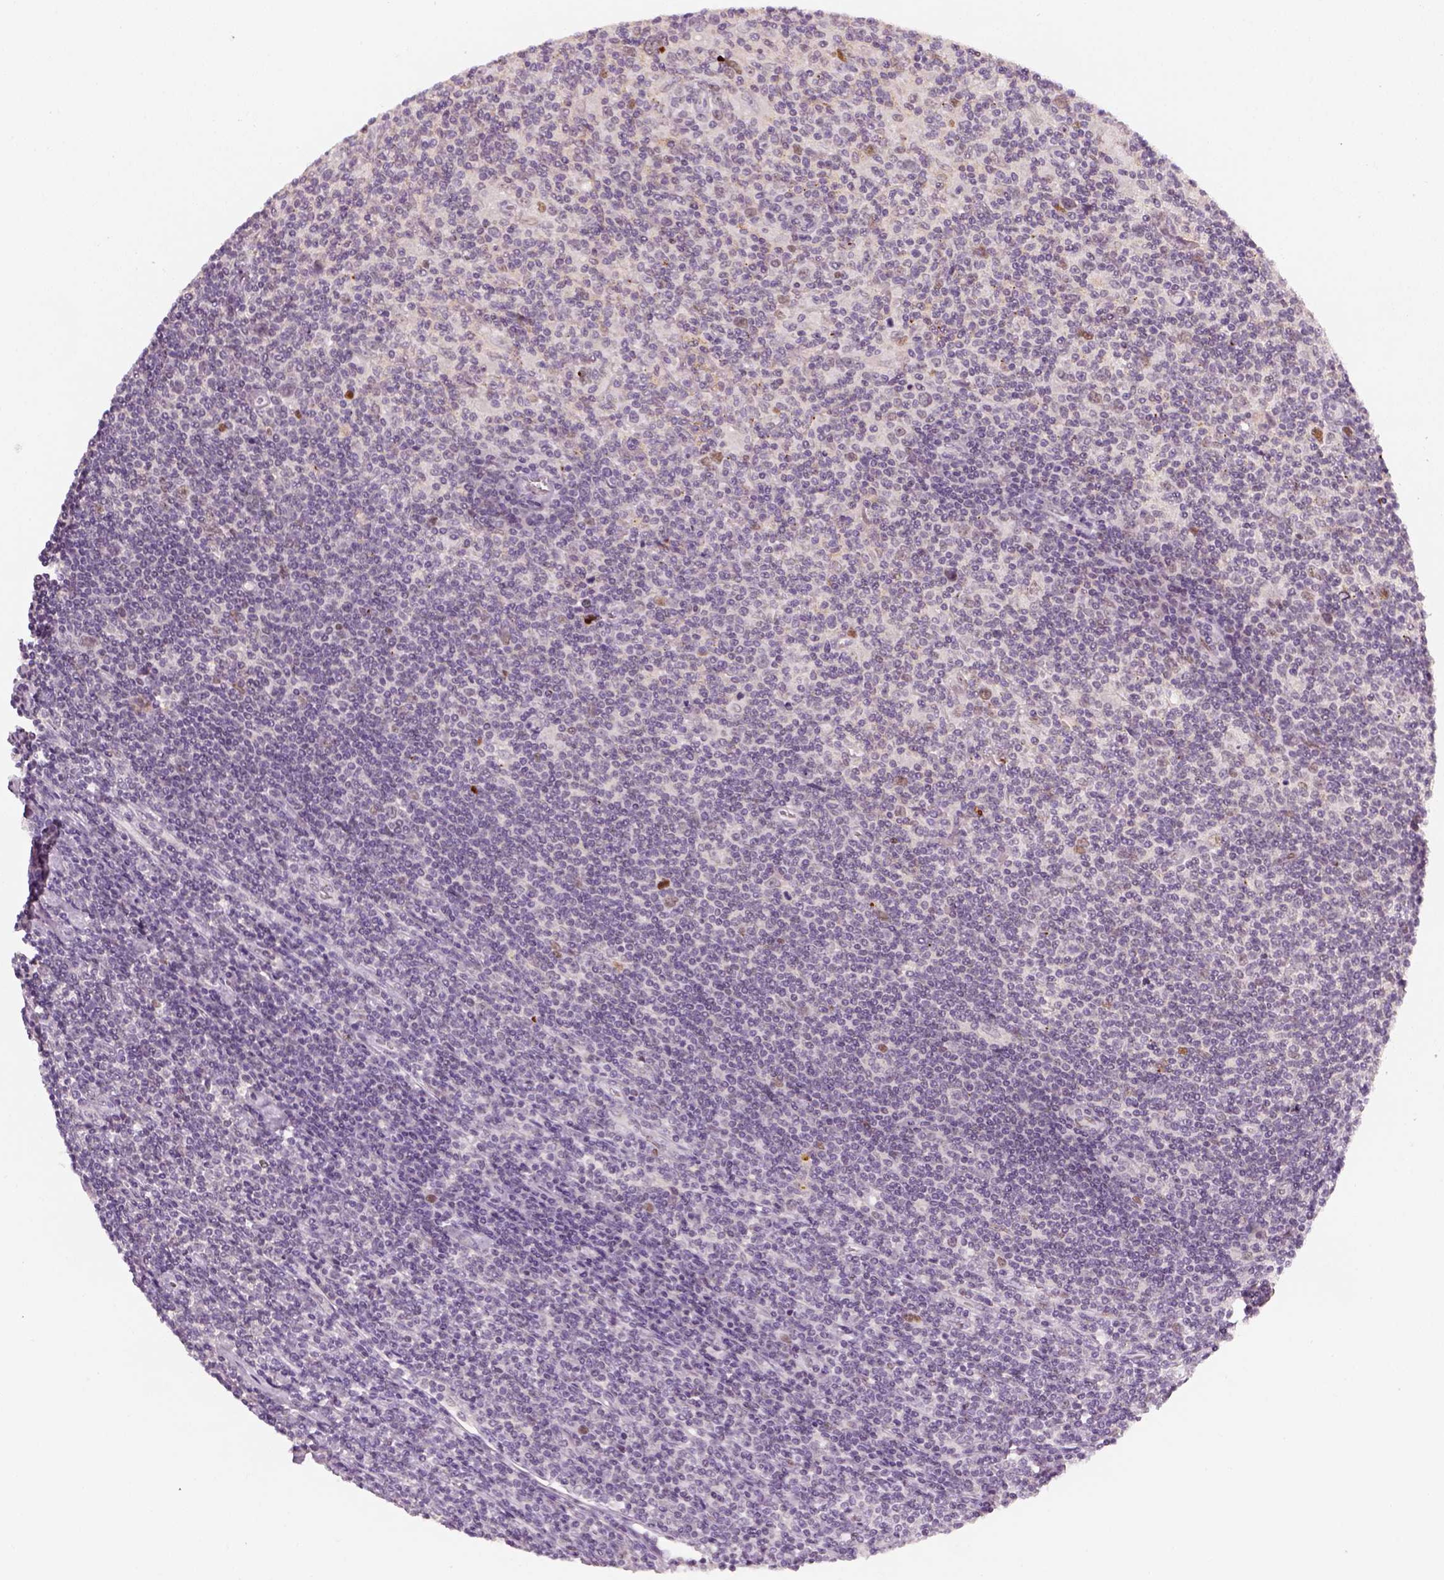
{"staining": {"intensity": "moderate", "quantity": ">75%", "location": "nuclear"}, "tissue": "lymphoma", "cell_type": "Tumor cells", "image_type": "cancer", "snomed": [{"axis": "morphology", "description": "Hodgkin's disease, NOS"}, {"axis": "topography", "description": "Lymph node"}], "caption": "This image demonstrates lymphoma stained with immunohistochemistry (IHC) to label a protein in brown. The nuclear of tumor cells show moderate positivity for the protein. Nuclei are counter-stained blue.", "gene": "TP53", "patient": {"sex": "male", "age": 40}}